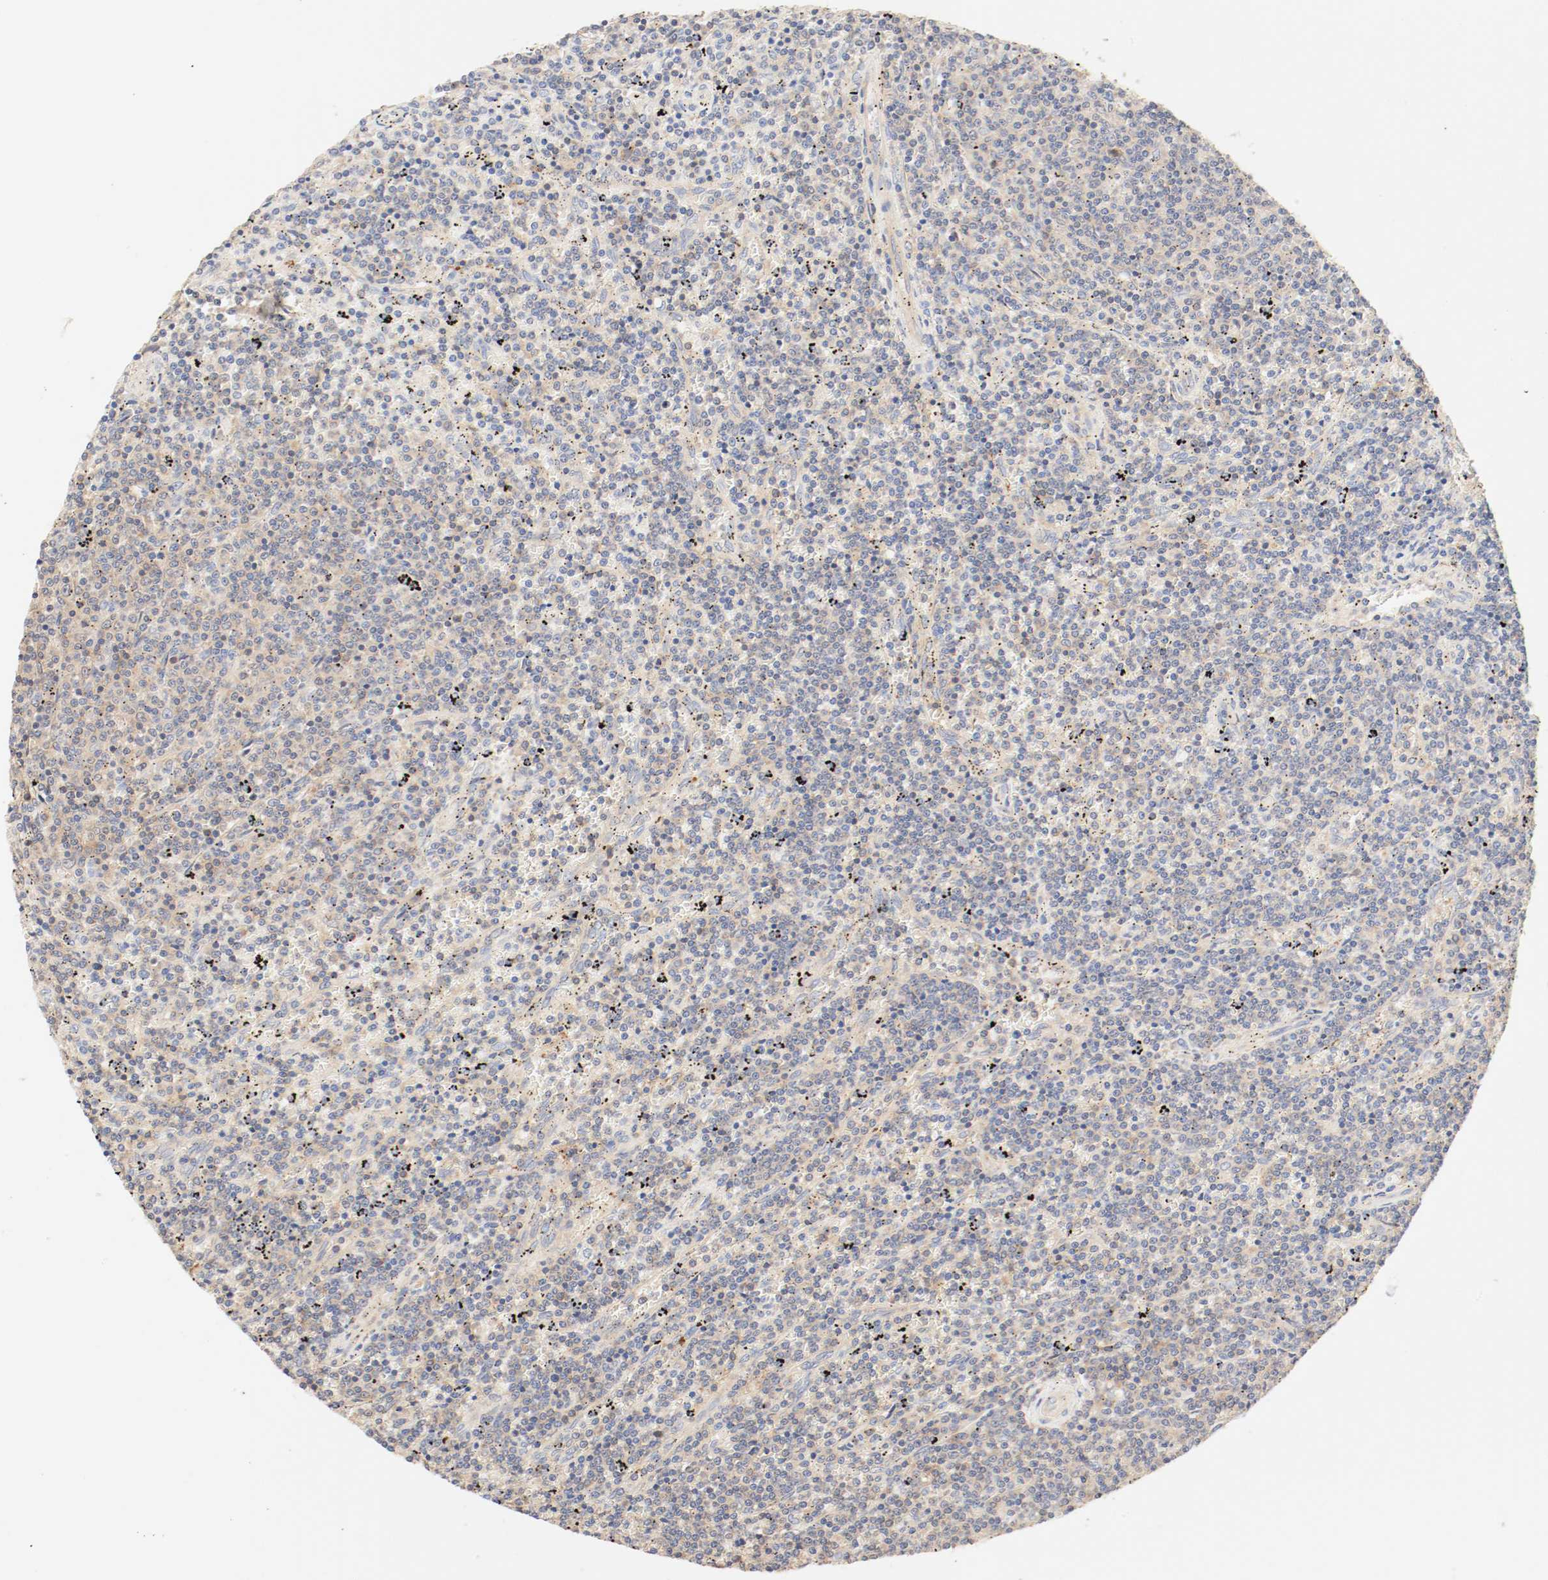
{"staining": {"intensity": "moderate", "quantity": "25%-75%", "location": "cytoplasmic/membranous"}, "tissue": "lymphoma", "cell_type": "Tumor cells", "image_type": "cancer", "snomed": [{"axis": "morphology", "description": "Malignant lymphoma, non-Hodgkin's type, Low grade"}, {"axis": "topography", "description": "Spleen"}], "caption": "Protein analysis of malignant lymphoma, non-Hodgkin's type (low-grade) tissue exhibits moderate cytoplasmic/membranous expression in approximately 25%-75% of tumor cells.", "gene": "GIT1", "patient": {"sex": "female", "age": 50}}